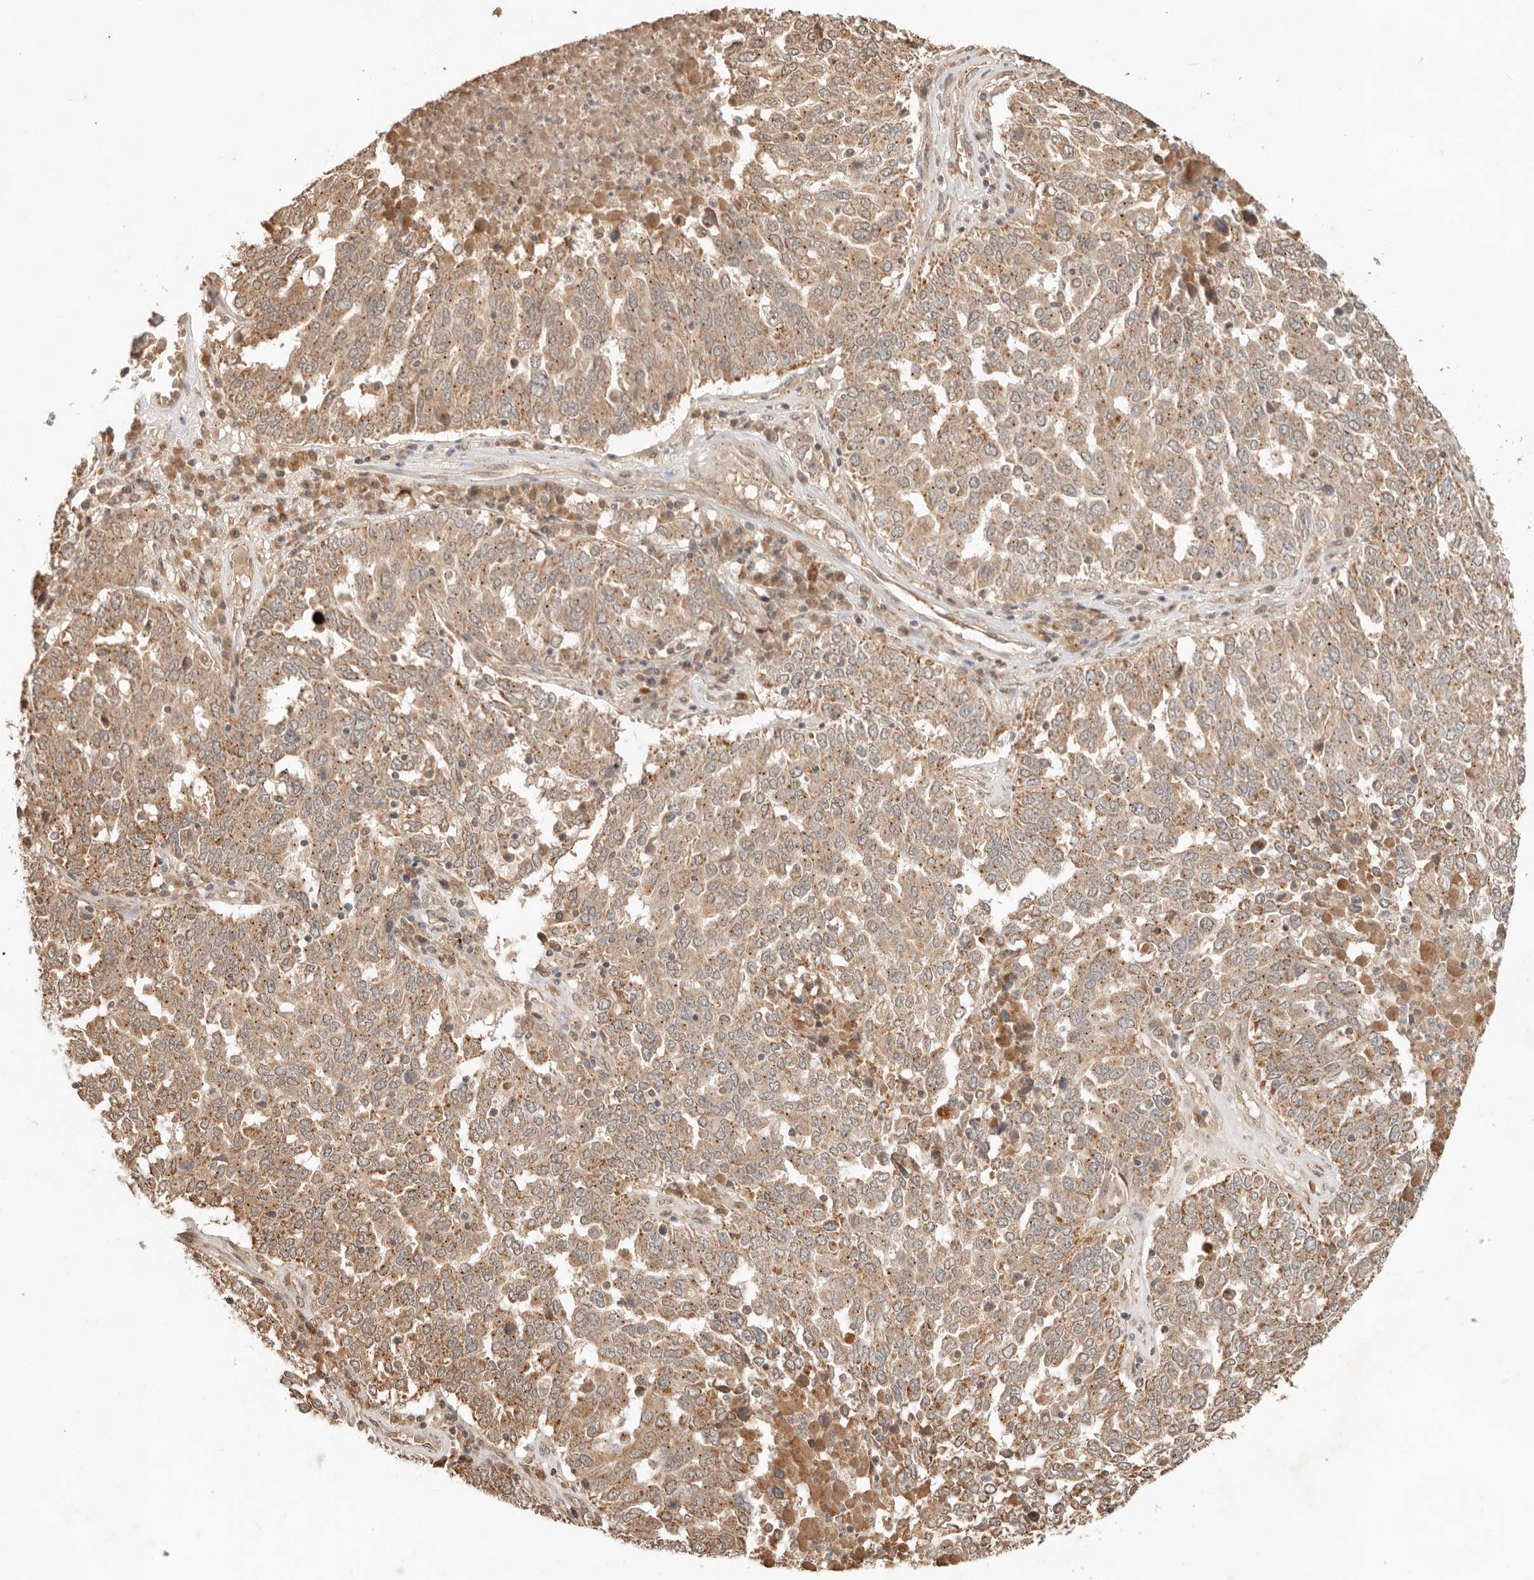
{"staining": {"intensity": "moderate", "quantity": ">75%", "location": "cytoplasmic/membranous"}, "tissue": "ovarian cancer", "cell_type": "Tumor cells", "image_type": "cancer", "snomed": [{"axis": "morphology", "description": "Carcinoma, endometroid"}, {"axis": "topography", "description": "Ovary"}], "caption": "Protein expression by immunohistochemistry (IHC) exhibits moderate cytoplasmic/membranous staining in approximately >75% of tumor cells in ovarian cancer (endometroid carcinoma). (brown staining indicates protein expression, while blue staining denotes nuclei).", "gene": "LMO4", "patient": {"sex": "female", "age": 62}}